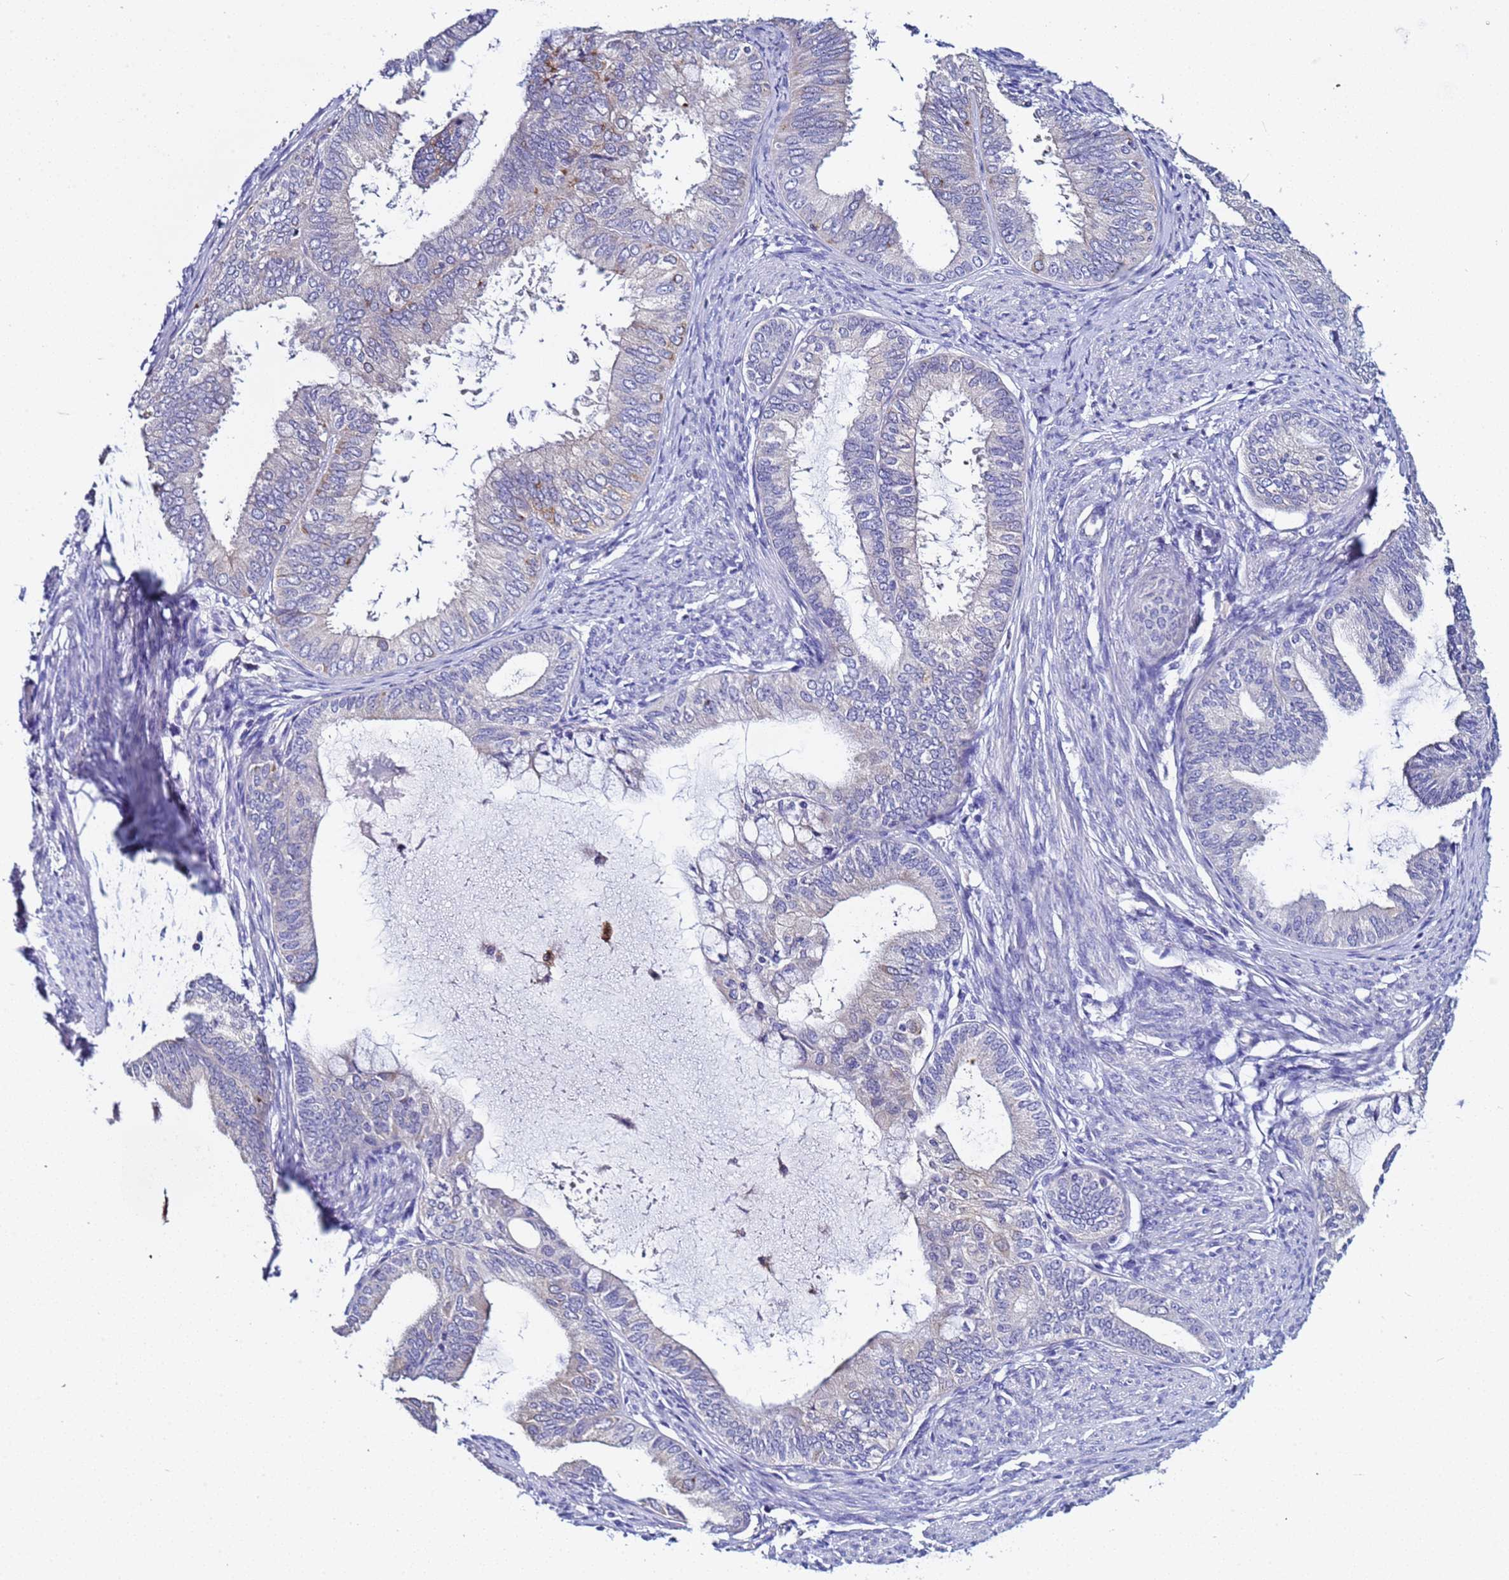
{"staining": {"intensity": "negative", "quantity": "none", "location": "none"}, "tissue": "endometrial cancer", "cell_type": "Tumor cells", "image_type": "cancer", "snomed": [{"axis": "morphology", "description": "Adenocarcinoma, NOS"}, {"axis": "topography", "description": "Endometrium"}], "caption": "Immunohistochemical staining of endometrial cancer exhibits no significant expression in tumor cells.", "gene": "ELMOD2", "patient": {"sex": "female", "age": 86}}